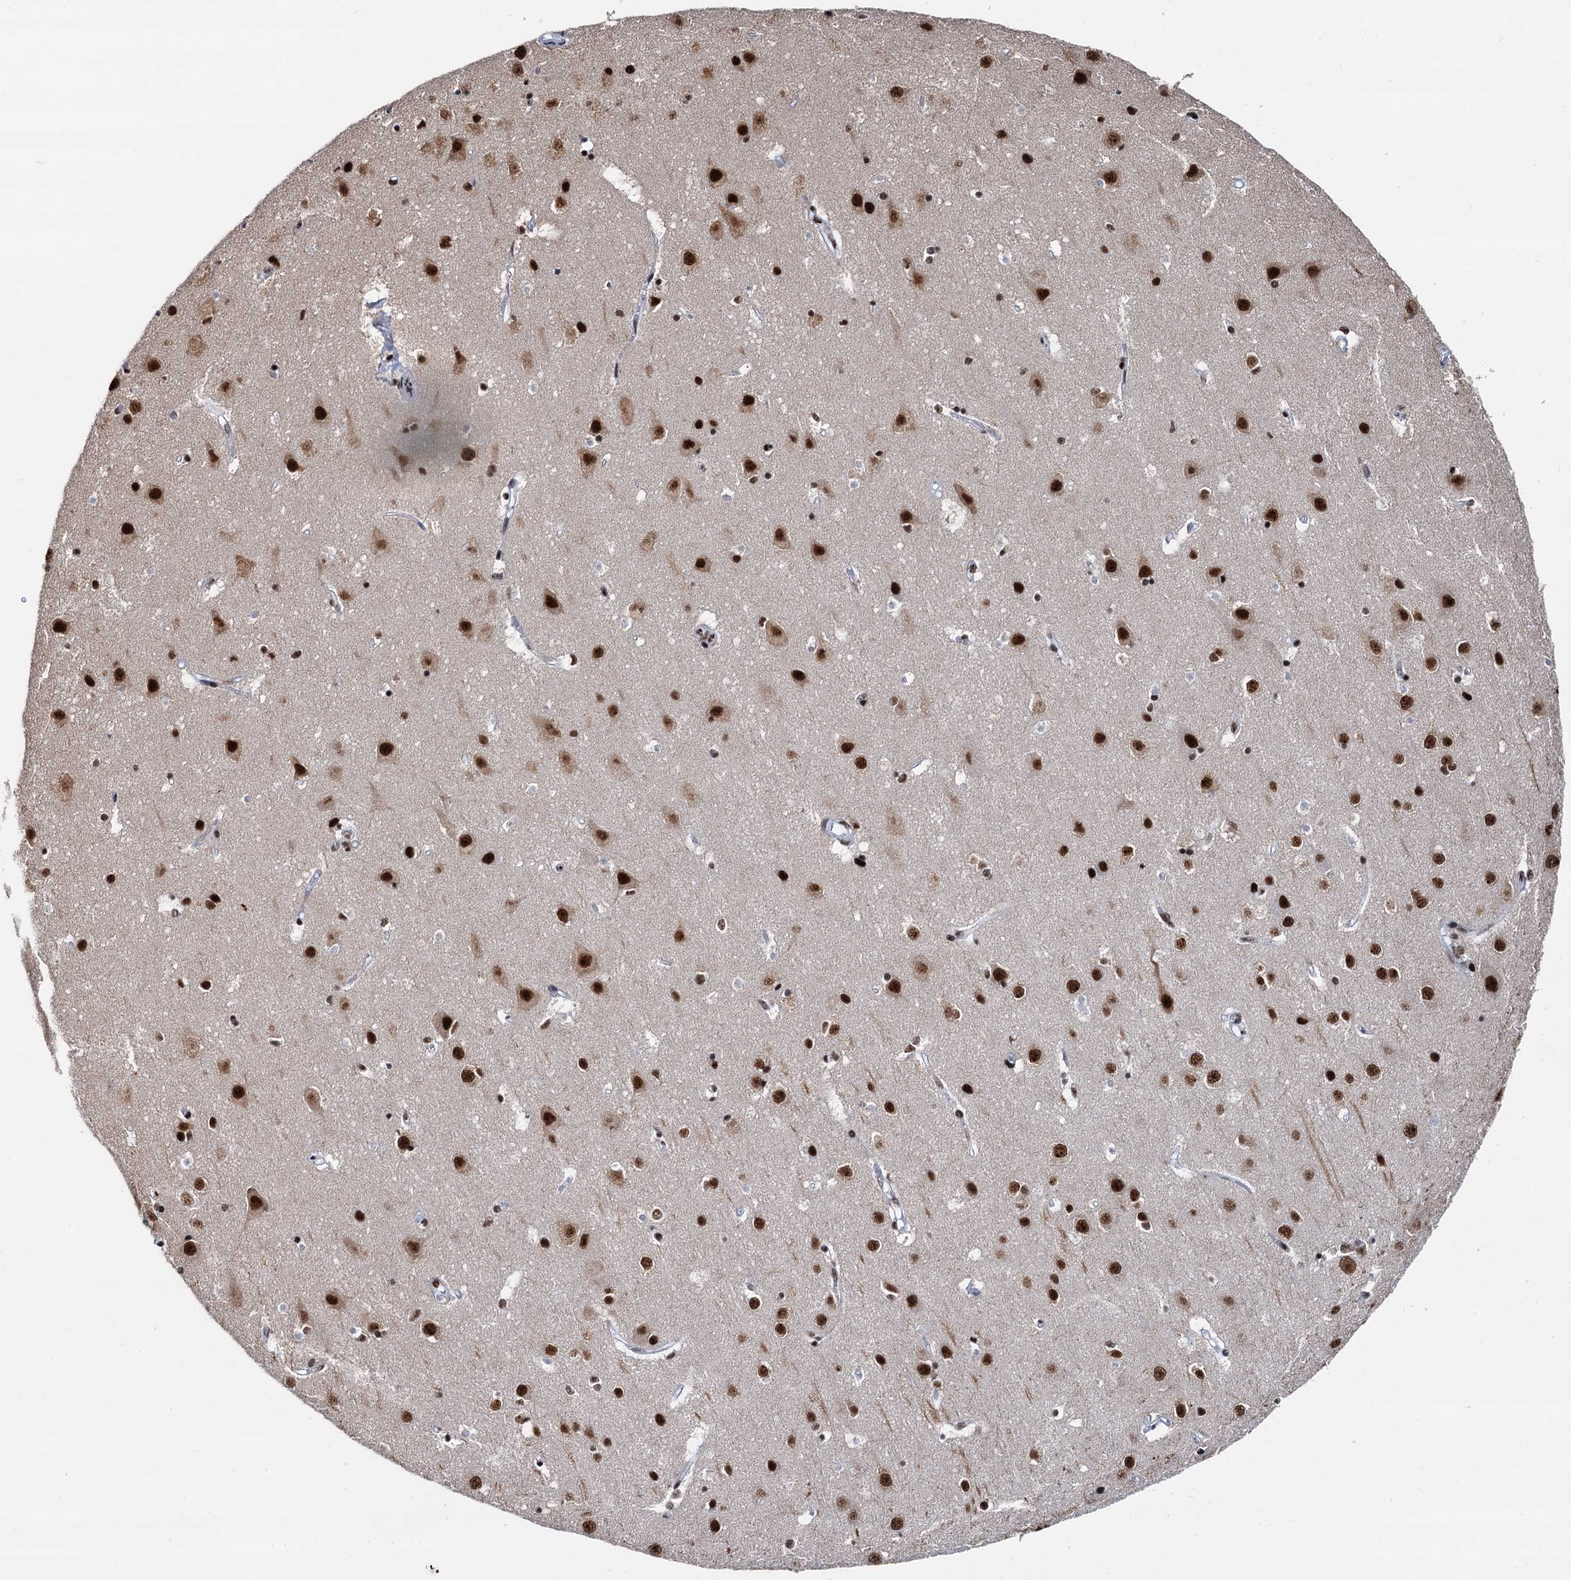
{"staining": {"intensity": "weak", "quantity": ">75%", "location": "nuclear"}, "tissue": "cerebral cortex", "cell_type": "Endothelial cells", "image_type": "normal", "snomed": [{"axis": "morphology", "description": "Normal tissue, NOS"}, {"axis": "topography", "description": "Cerebral cortex"}], "caption": "DAB (3,3'-diaminobenzidine) immunohistochemical staining of unremarkable human cerebral cortex reveals weak nuclear protein positivity in about >75% of endothelial cells.", "gene": "DDX23", "patient": {"sex": "male", "age": 54}}